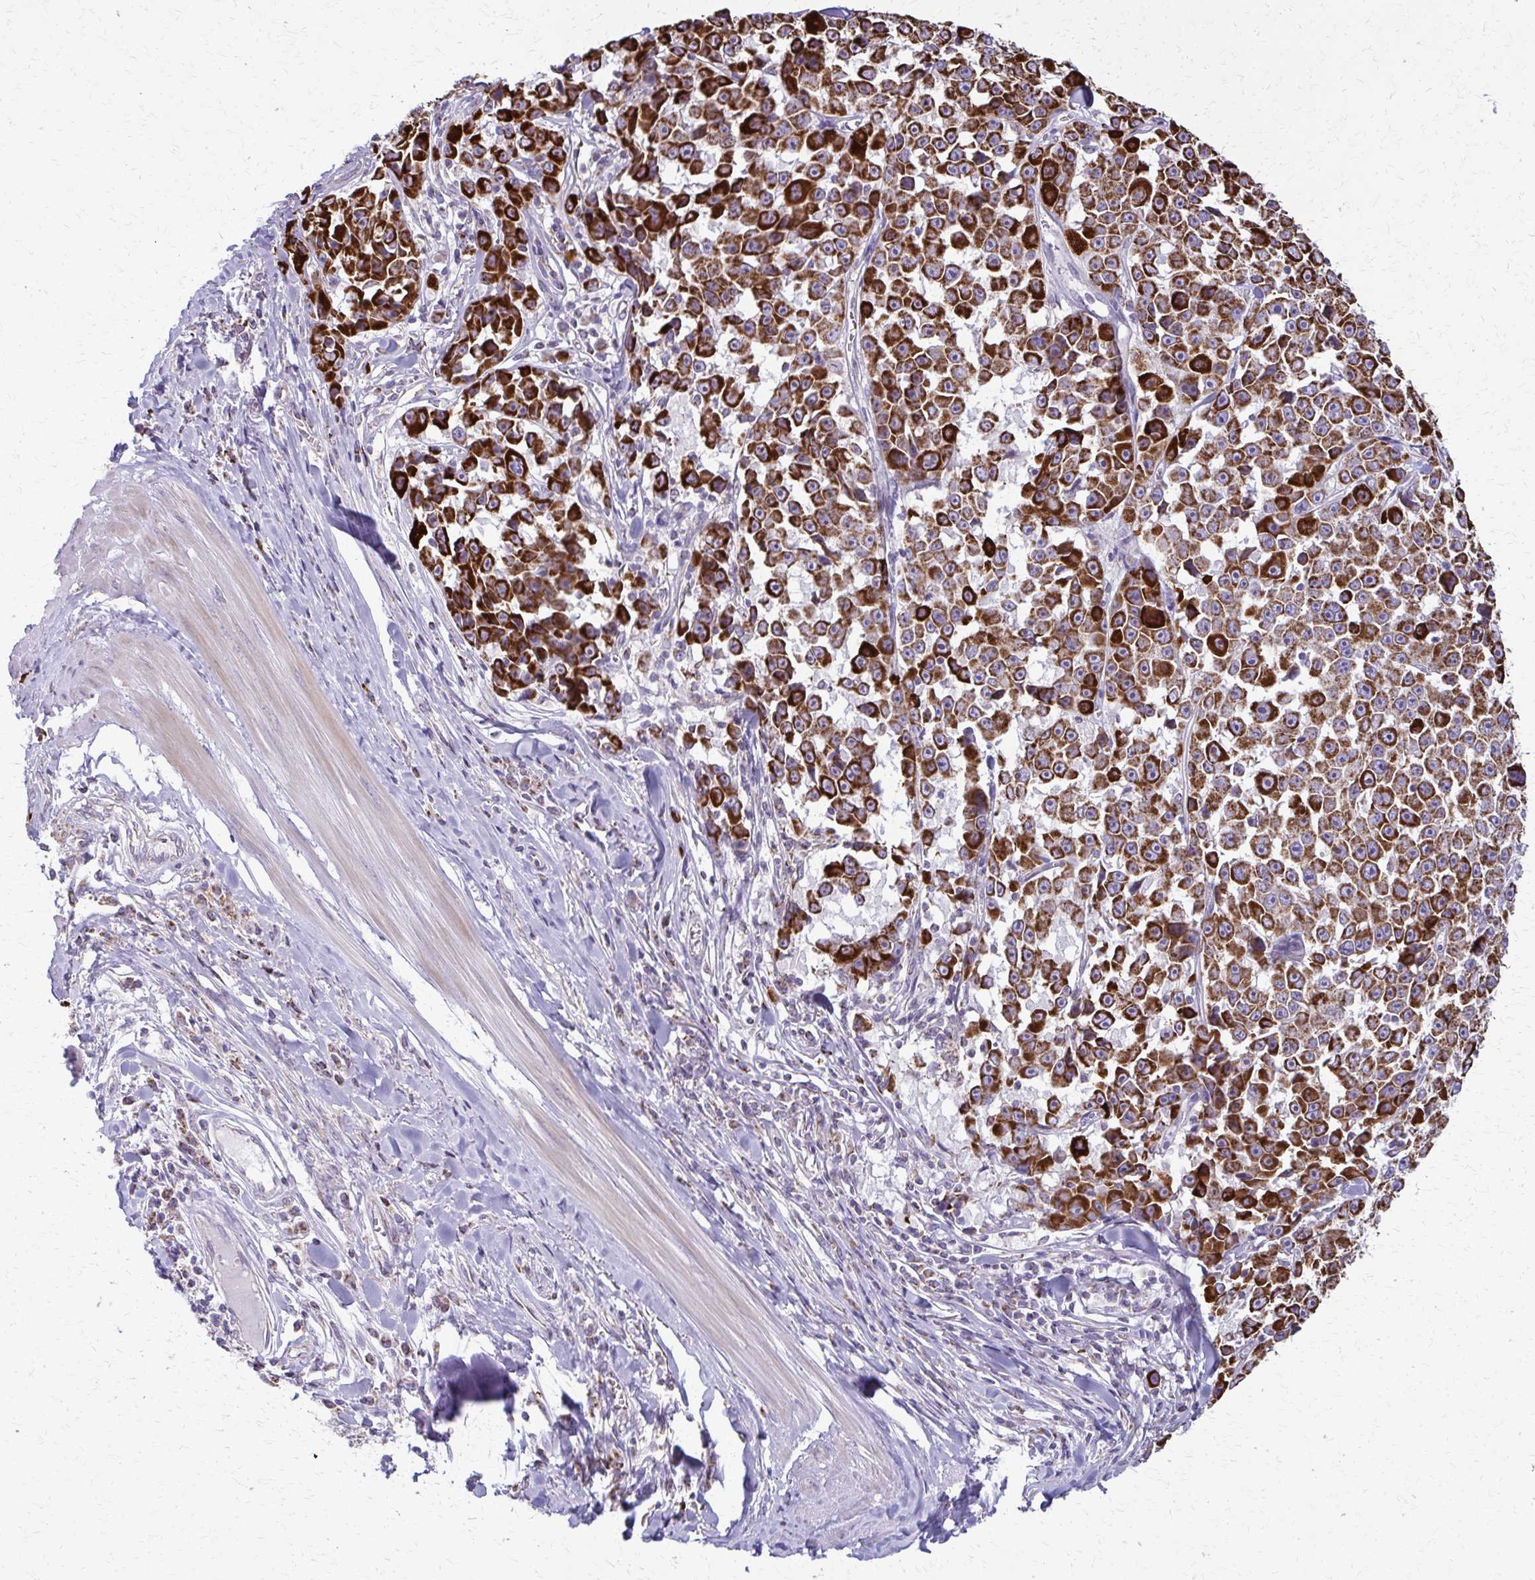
{"staining": {"intensity": "strong", "quantity": ">75%", "location": "cytoplasmic/membranous"}, "tissue": "melanoma", "cell_type": "Tumor cells", "image_type": "cancer", "snomed": [{"axis": "morphology", "description": "Malignant melanoma, NOS"}, {"axis": "topography", "description": "Skin"}], "caption": "The image exhibits a brown stain indicating the presence of a protein in the cytoplasmic/membranous of tumor cells in melanoma.", "gene": "TVP23A", "patient": {"sex": "female", "age": 66}}